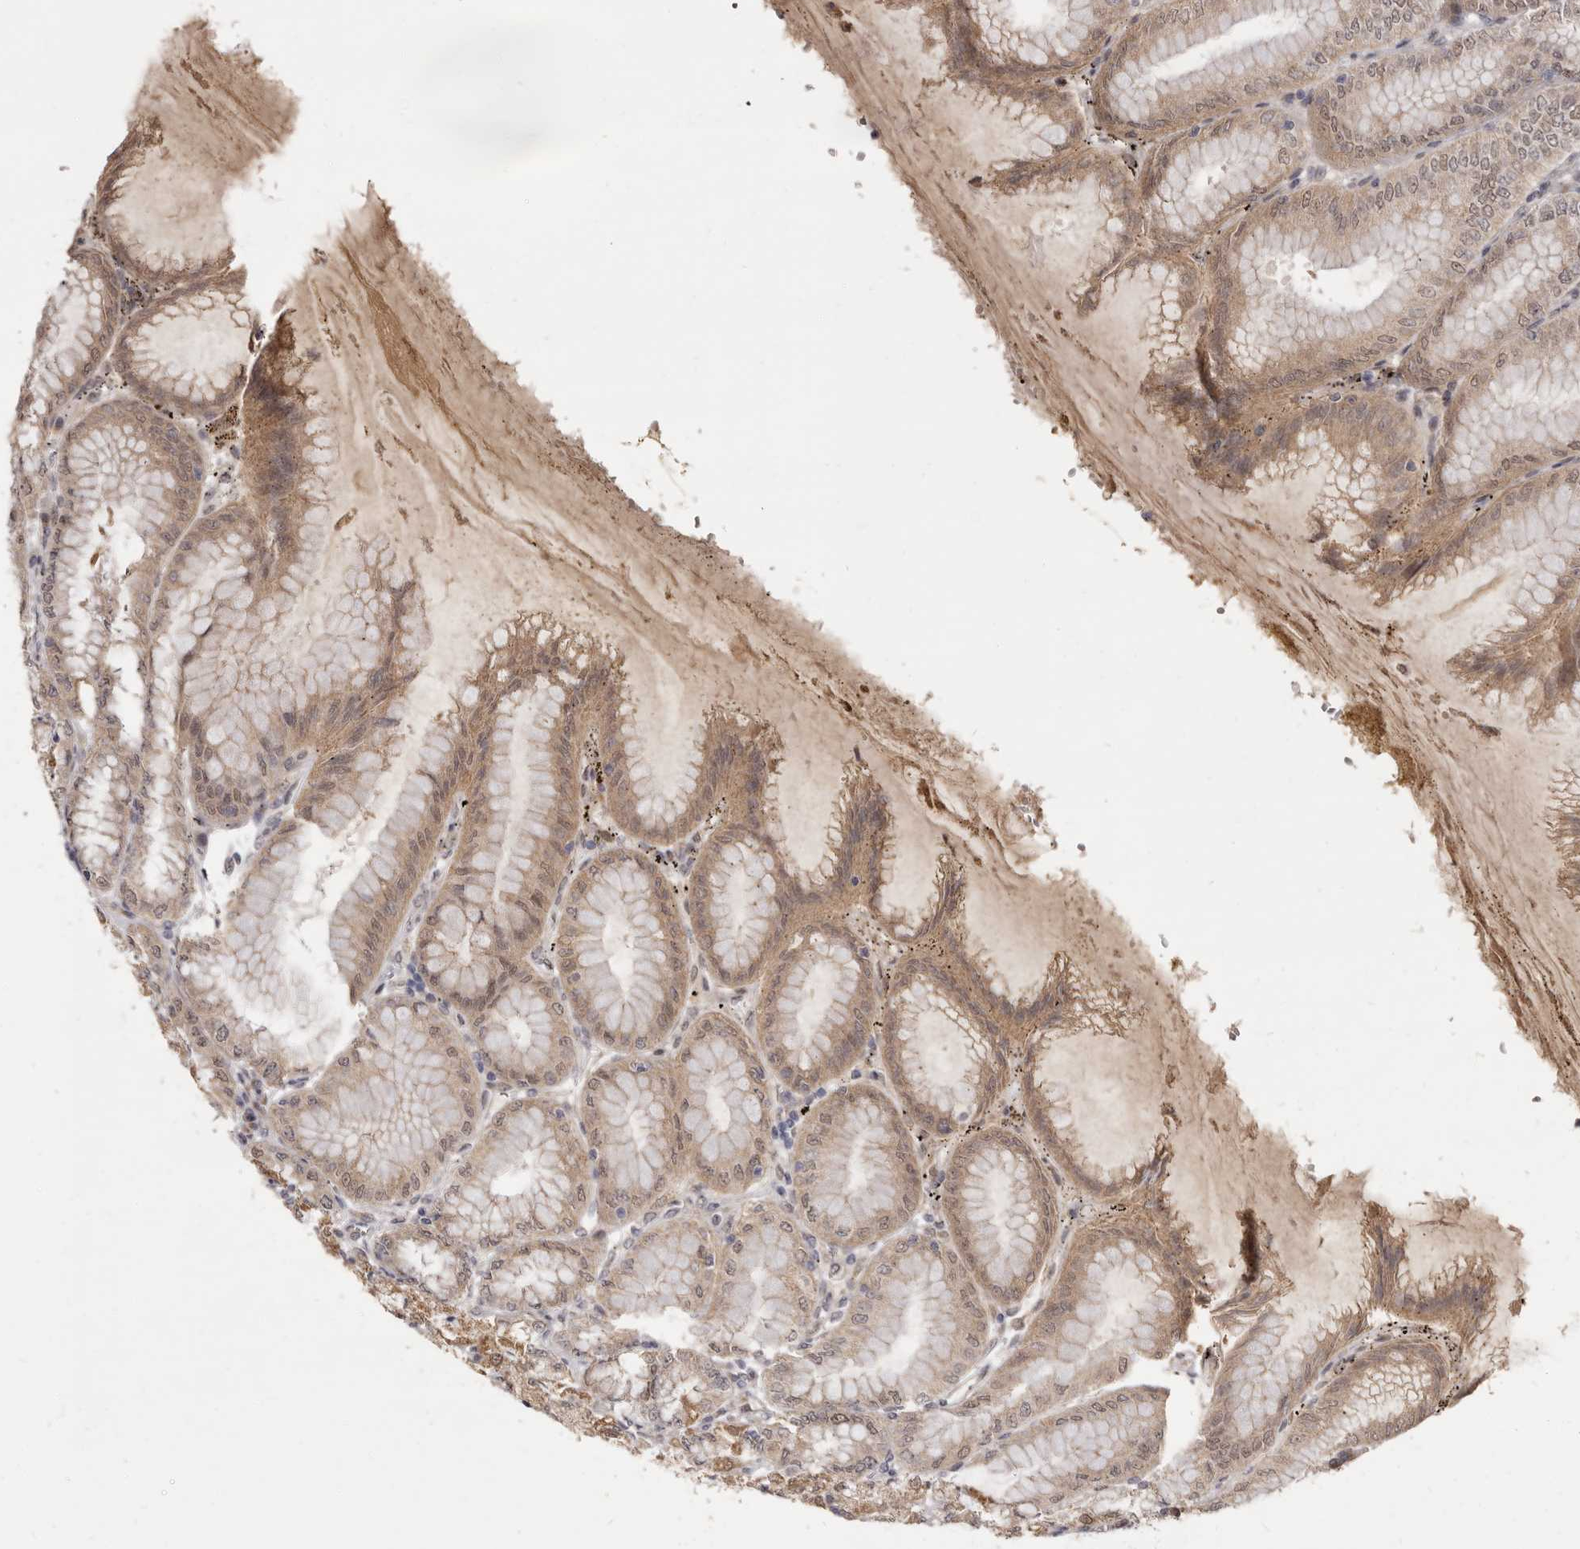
{"staining": {"intensity": "moderate", "quantity": "25%-75%", "location": "cytoplasmic/membranous,nuclear"}, "tissue": "stomach", "cell_type": "Glandular cells", "image_type": "normal", "snomed": [{"axis": "morphology", "description": "Normal tissue, NOS"}, {"axis": "topography", "description": "Stomach, lower"}], "caption": "Human stomach stained for a protein (brown) demonstrates moderate cytoplasmic/membranous,nuclear positive staining in approximately 25%-75% of glandular cells.", "gene": "ZNF326", "patient": {"sex": "male", "age": 71}}